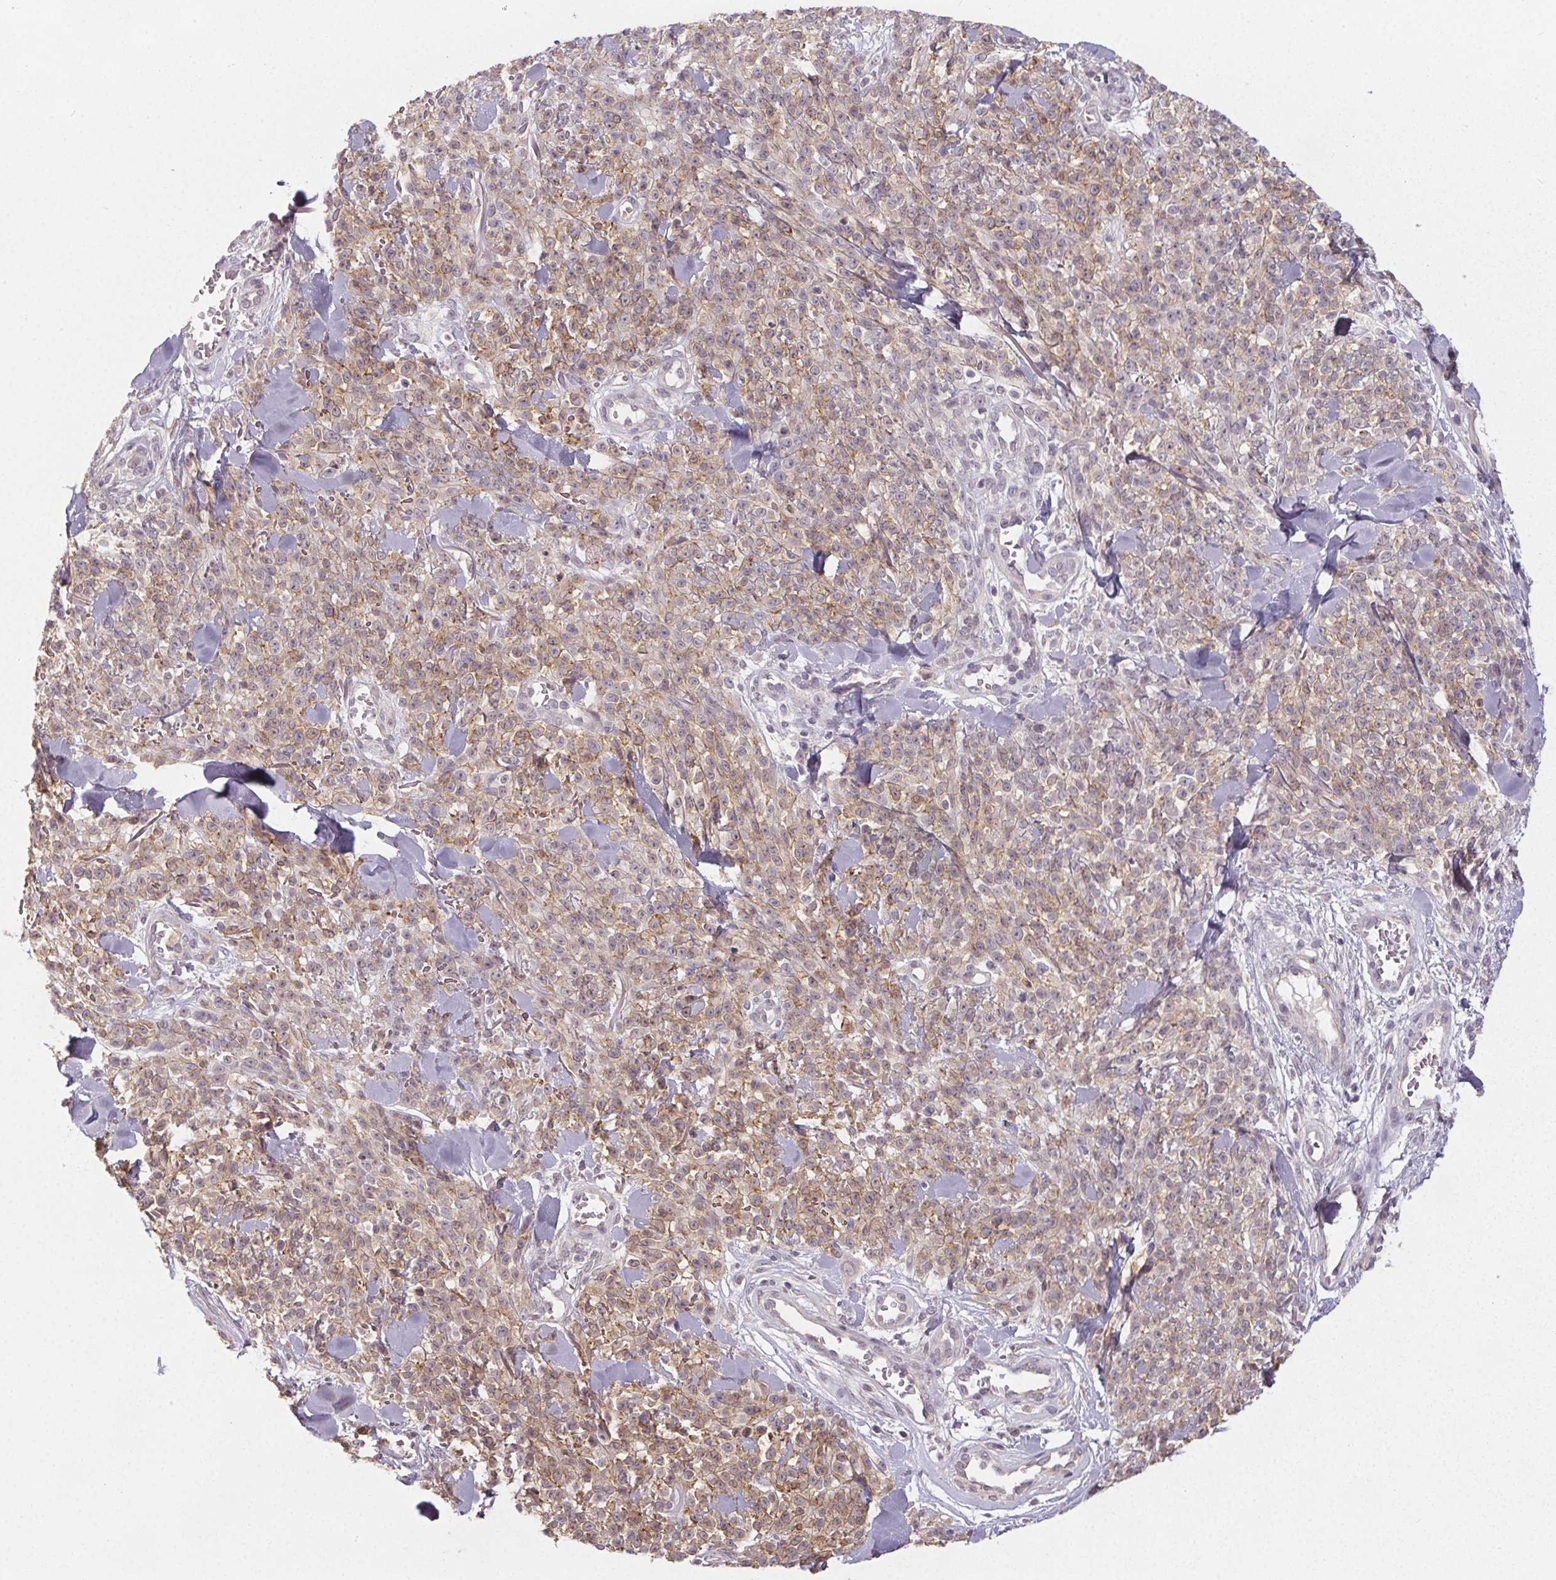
{"staining": {"intensity": "weak", "quantity": "25%-75%", "location": "cytoplasmic/membranous"}, "tissue": "melanoma", "cell_type": "Tumor cells", "image_type": "cancer", "snomed": [{"axis": "morphology", "description": "Malignant melanoma, NOS"}, {"axis": "topography", "description": "Skin"}, {"axis": "topography", "description": "Skin of trunk"}], "caption": "About 25%-75% of tumor cells in human malignant melanoma exhibit weak cytoplasmic/membranous protein expression as visualized by brown immunohistochemical staining.", "gene": "SLC26A2", "patient": {"sex": "male", "age": 74}}